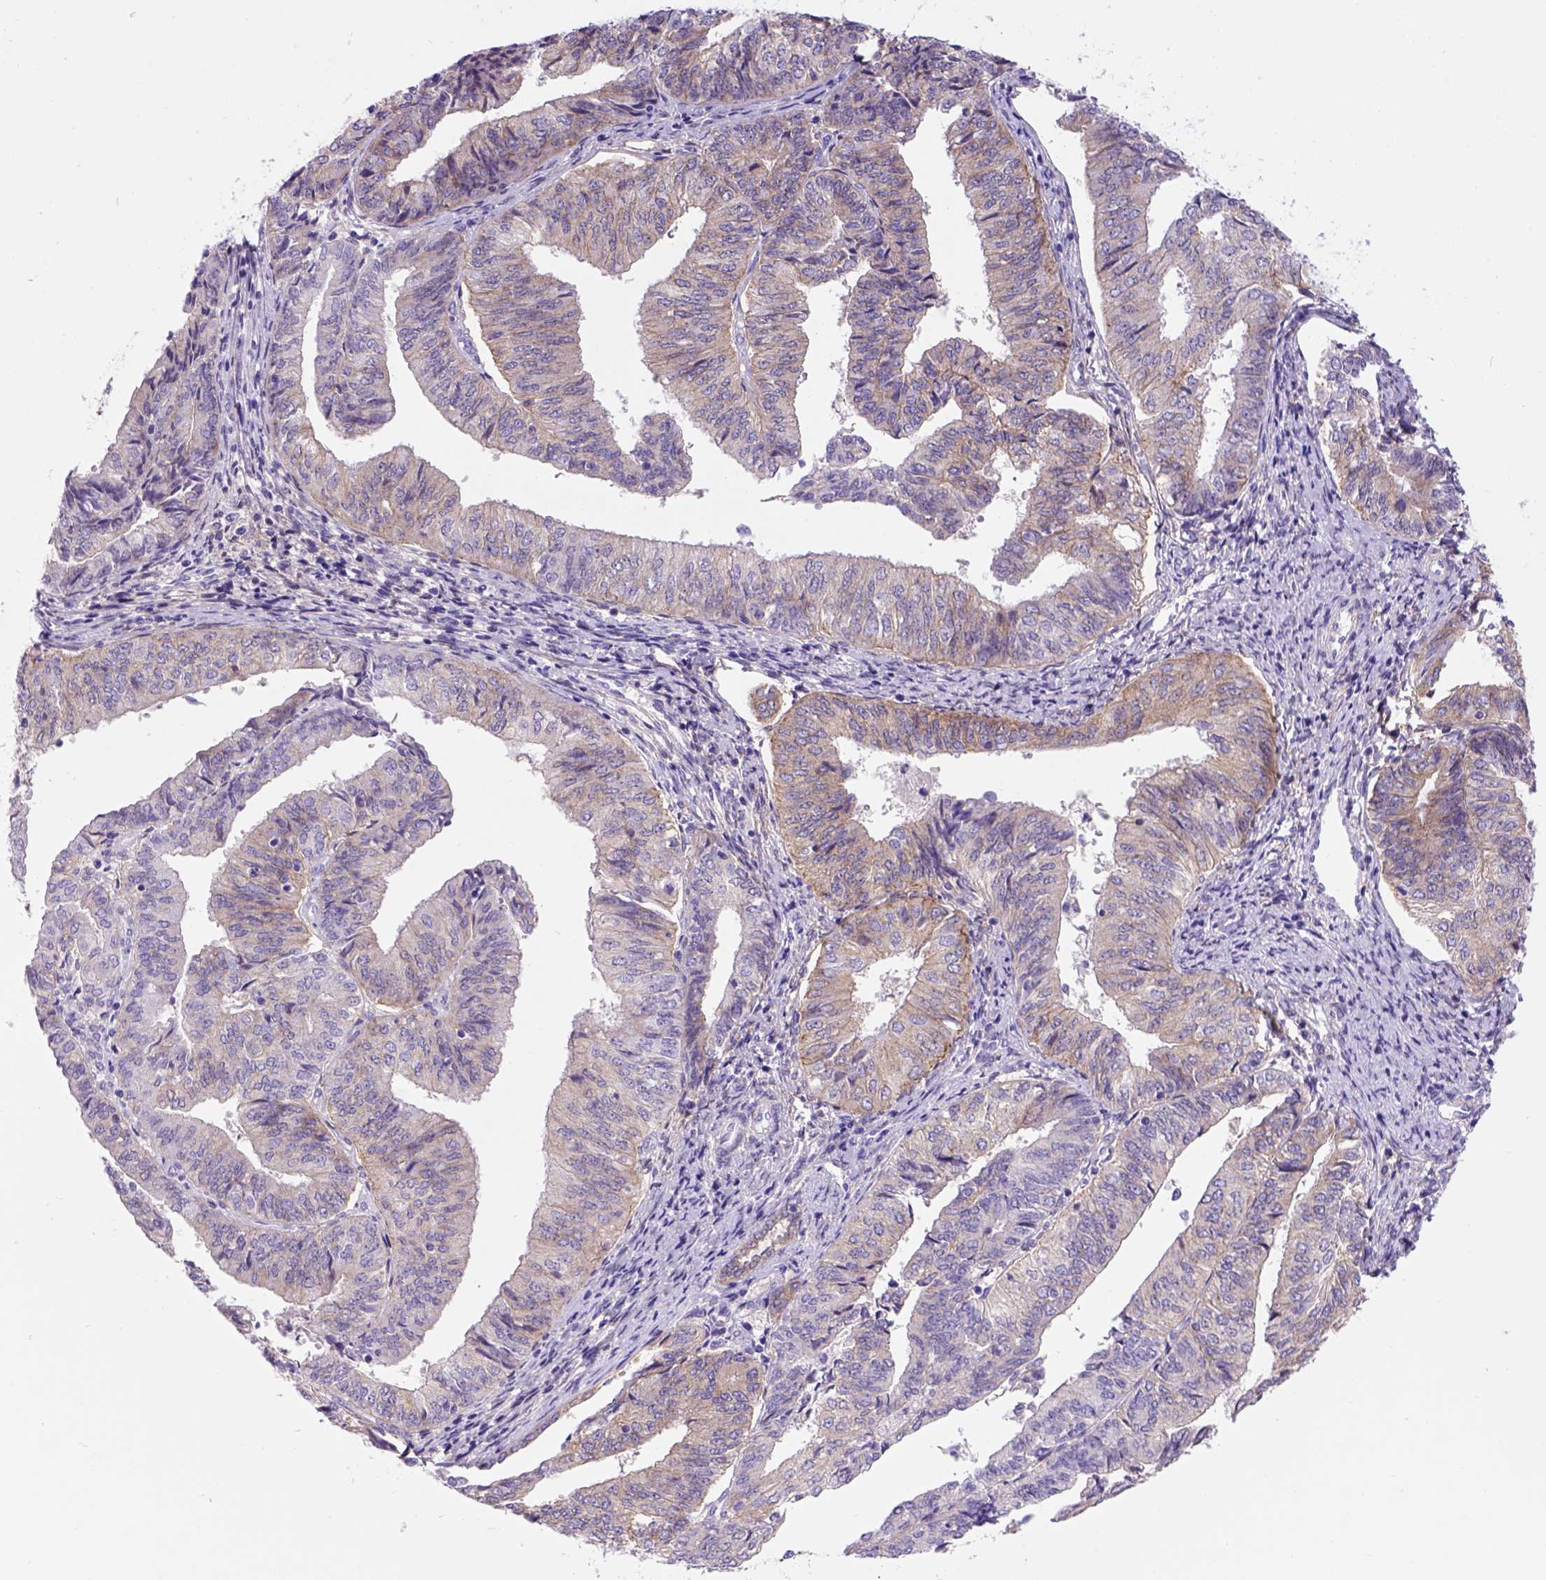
{"staining": {"intensity": "weak", "quantity": ">75%", "location": "cytoplasmic/membranous"}, "tissue": "endometrial cancer", "cell_type": "Tumor cells", "image_type": "cancer", "snomed": [{"axis": "morphology", "description": "Adenocarcinoma, NOS"}, {"axis": "topography", "description": "Endometrium"}], "caption": "A brown stain labels weak cytoplasmic/membranous expression of a protein in endometrial cancer tumor cells.", "gene": "EGFR", "patient": {"sex": "female", "age": 58}}